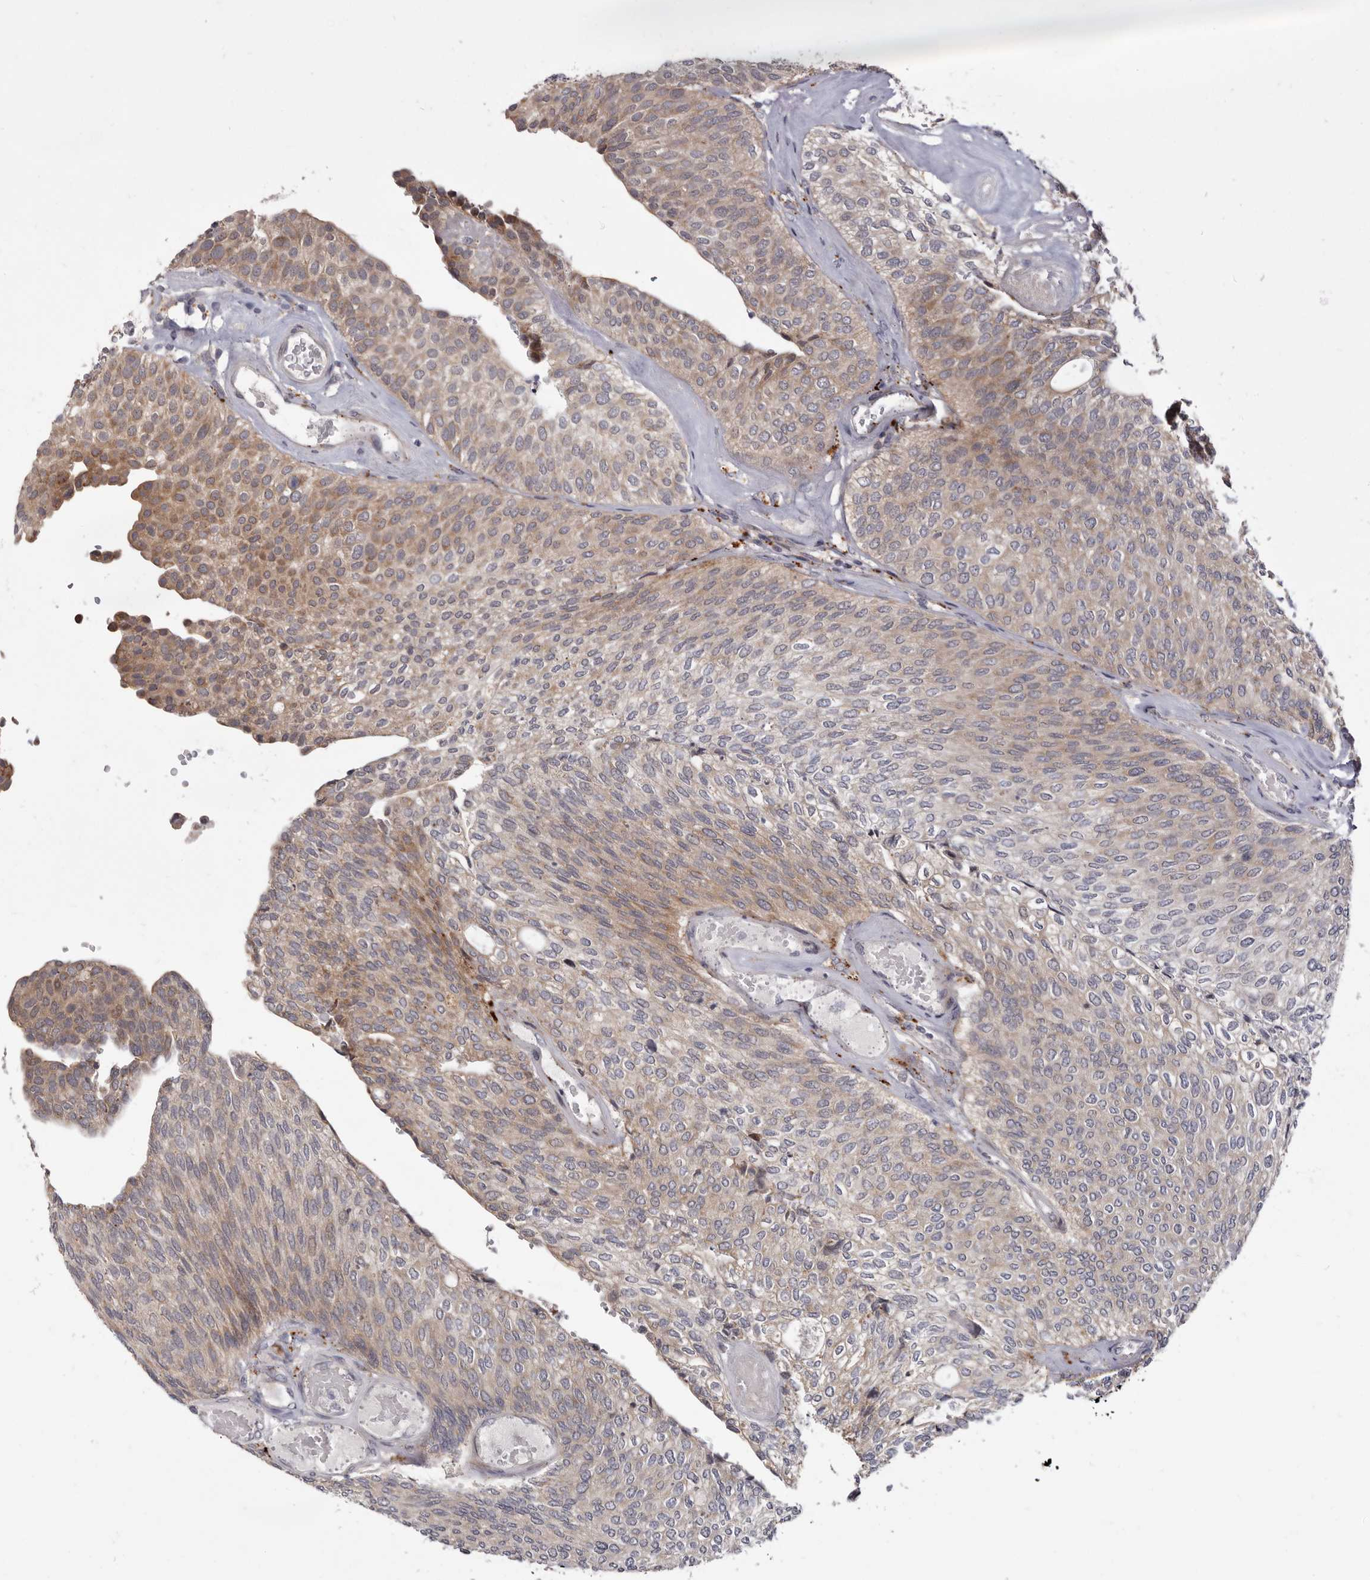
{"staining": {"intensity": "weak", "quantity": "25%-75%", "location": "cytoplasmic/membranous"}, "tissue": "urothelial cancer", "cell_type": "Tumor cells", "image_type": "cancer", "snomed": [{"axis": "morphology", "description": "Urothelial carcinoma, Low grade"}, {"axis": "topography", "description": "Urinary bladder"}], "caption": "Tumor cells exhibit low levels of weak cytoplasmic/membranous expression in about 25%-75% of cells in urothelial carcinoma (low-grade).", "gene": "TOR3A", "patient": {"sex": "female", "age": 79}}